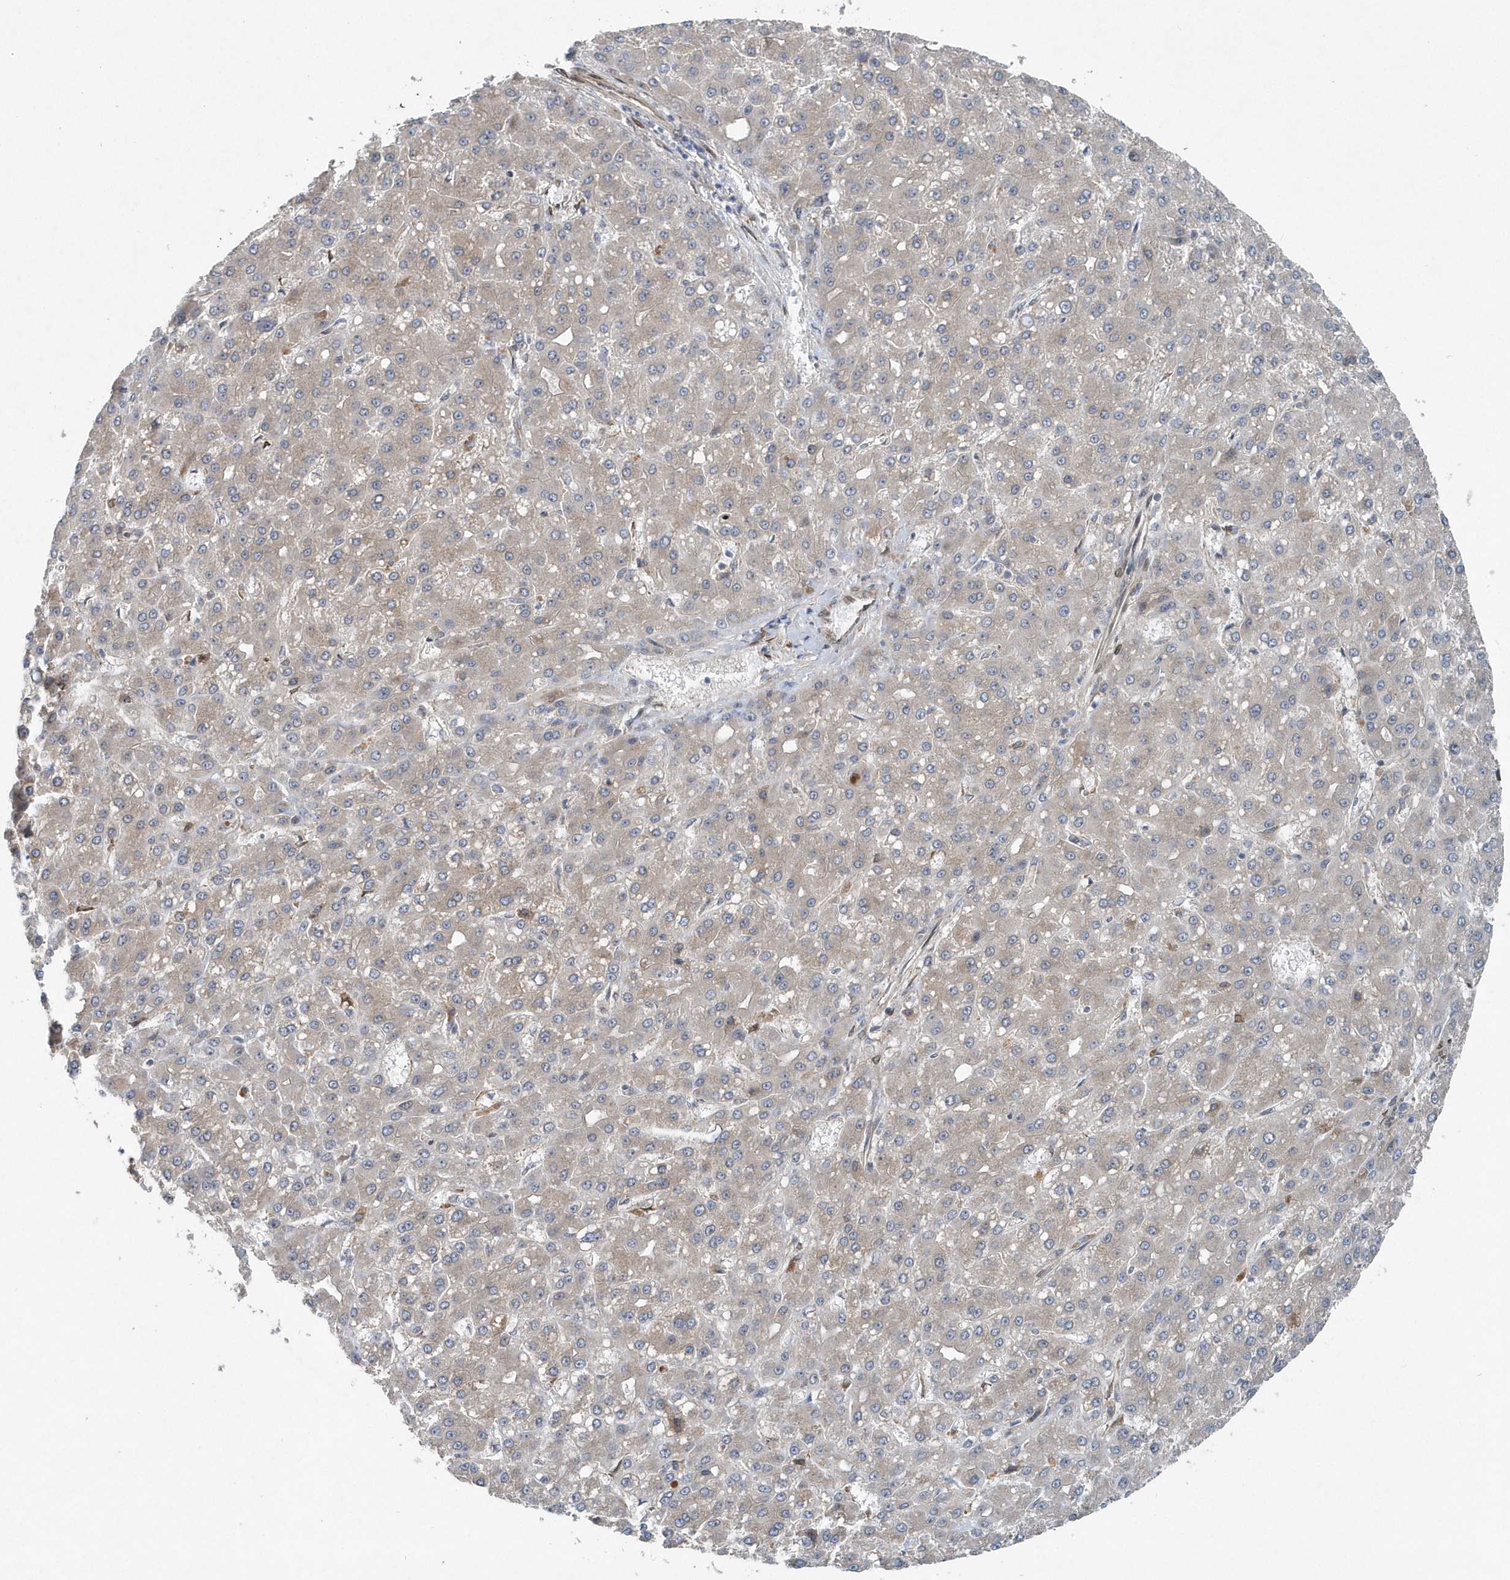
{"staining": {"intensity": "weak", "quantity": "<25%", "location": "cytoplasmic/membranous"}, "tissue": "liver cancer", "cell_type": "Tumor cells", "image_type": "cancer", "snomed": [{"axis": "morphology", "description": "Carcinoma, Hepatocellular, NOS"}, {"axis": "topography", "description": "Liver"}], "caption": "DAB immunohistochemical staining of liver cancer displays no significant positivity in tumor cells.", "gene": "MCC", "patient": {"sex": "male", "age": 67}}